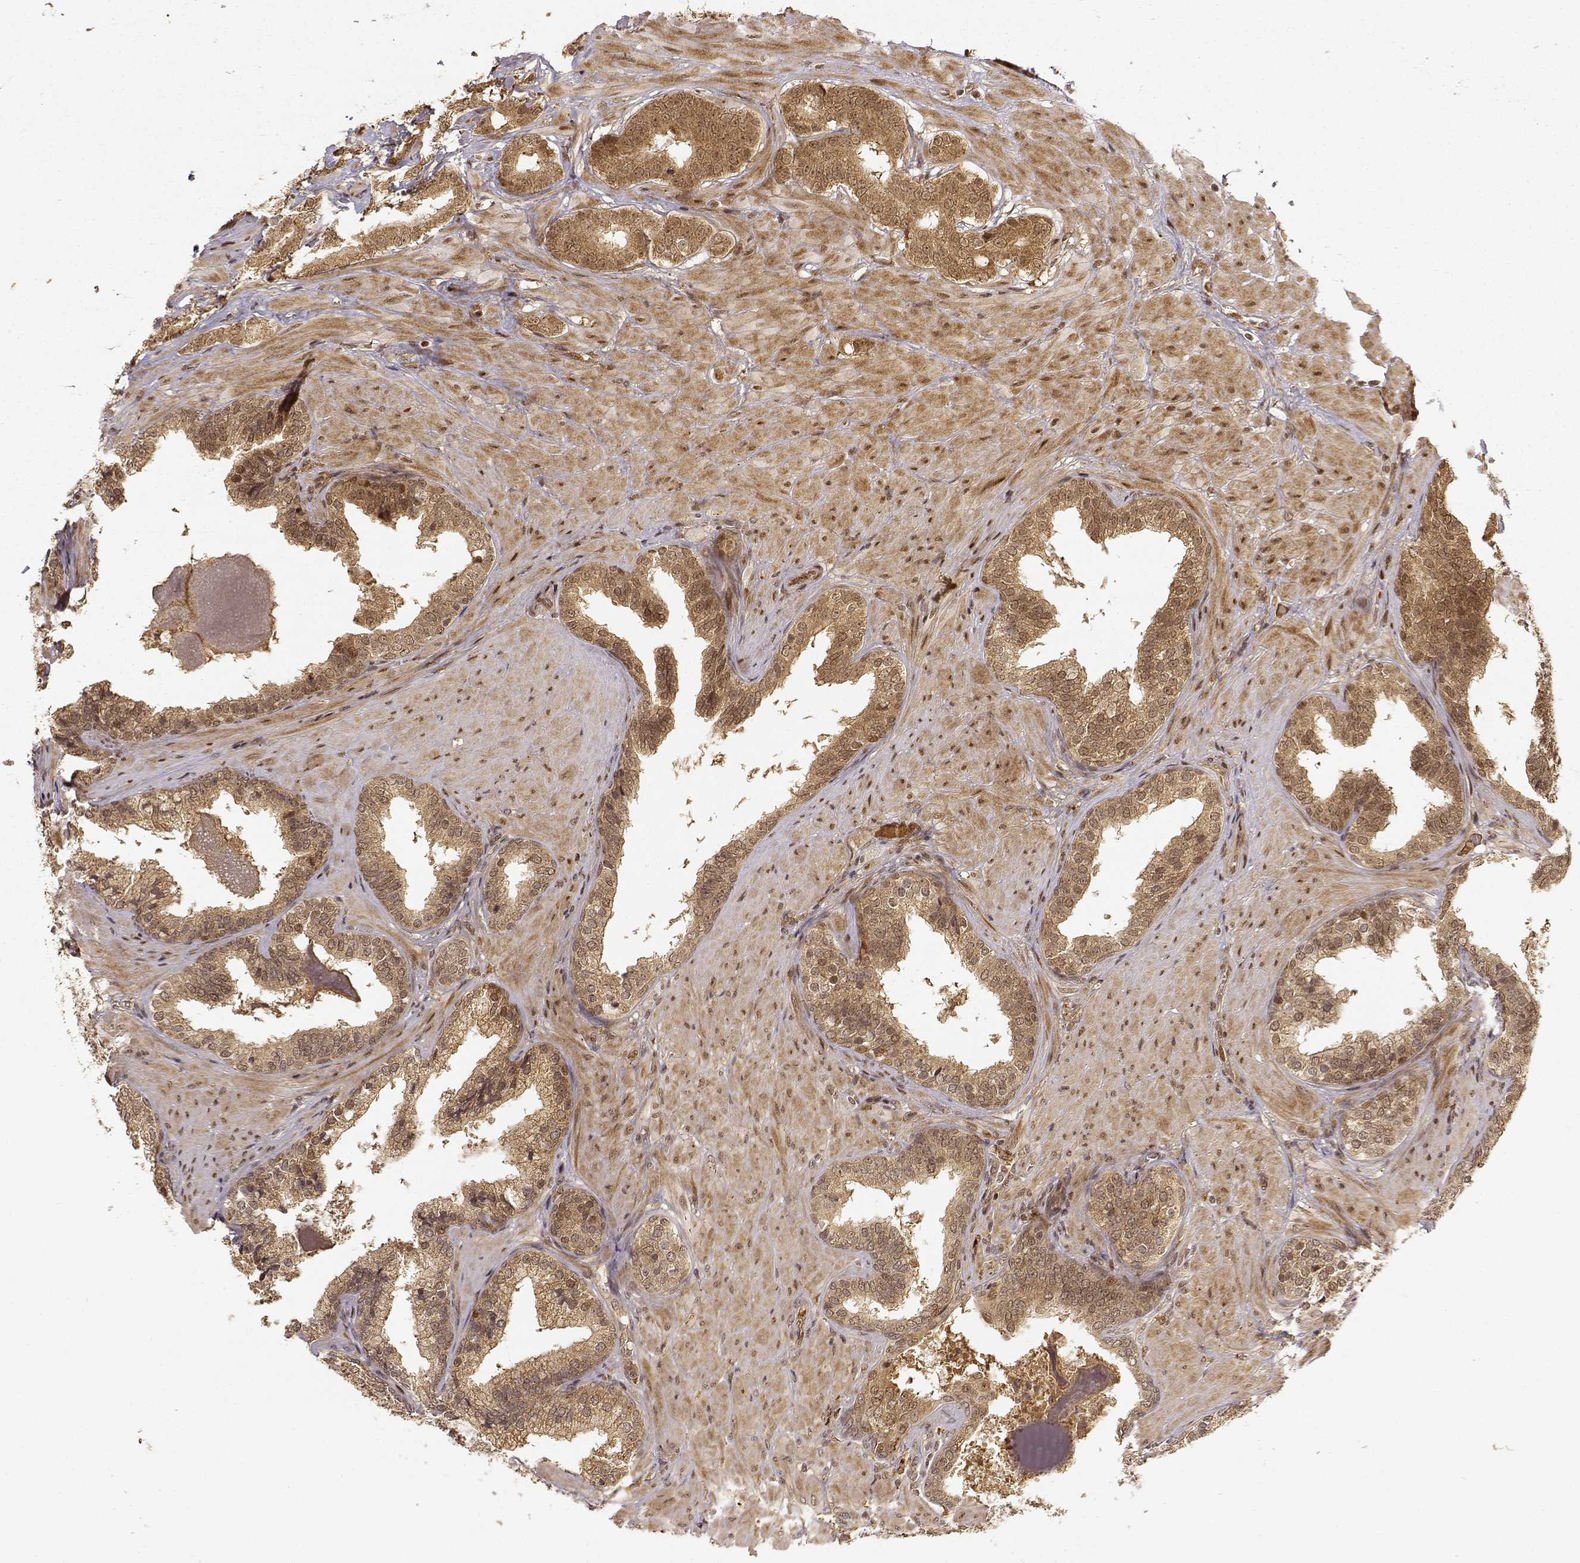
{"staining": {"intensity": "moderate", "quantity": ">75%", "location": "cytoplasmic/membranous,nuclear"}, "tissue": "prostate cancer", "cell_type": "Tumor cells", "image_type": "cancer", "snomed": [{"axis": "morphology", "description": "Adenocarcinoma, Low grade"}, {"axis": "topography", "description": "Prostate"}], "caption": "About >75% of tumor cells in prostate cancer (adenocarcinoma (low-grade)) exhibit moderate cytoplasmic/membranous and nuclear protein positivity as visualized by brown immunohistochemical staining.", "gene": "MAEA", "patient": {"sex": "male", "age": 60}}